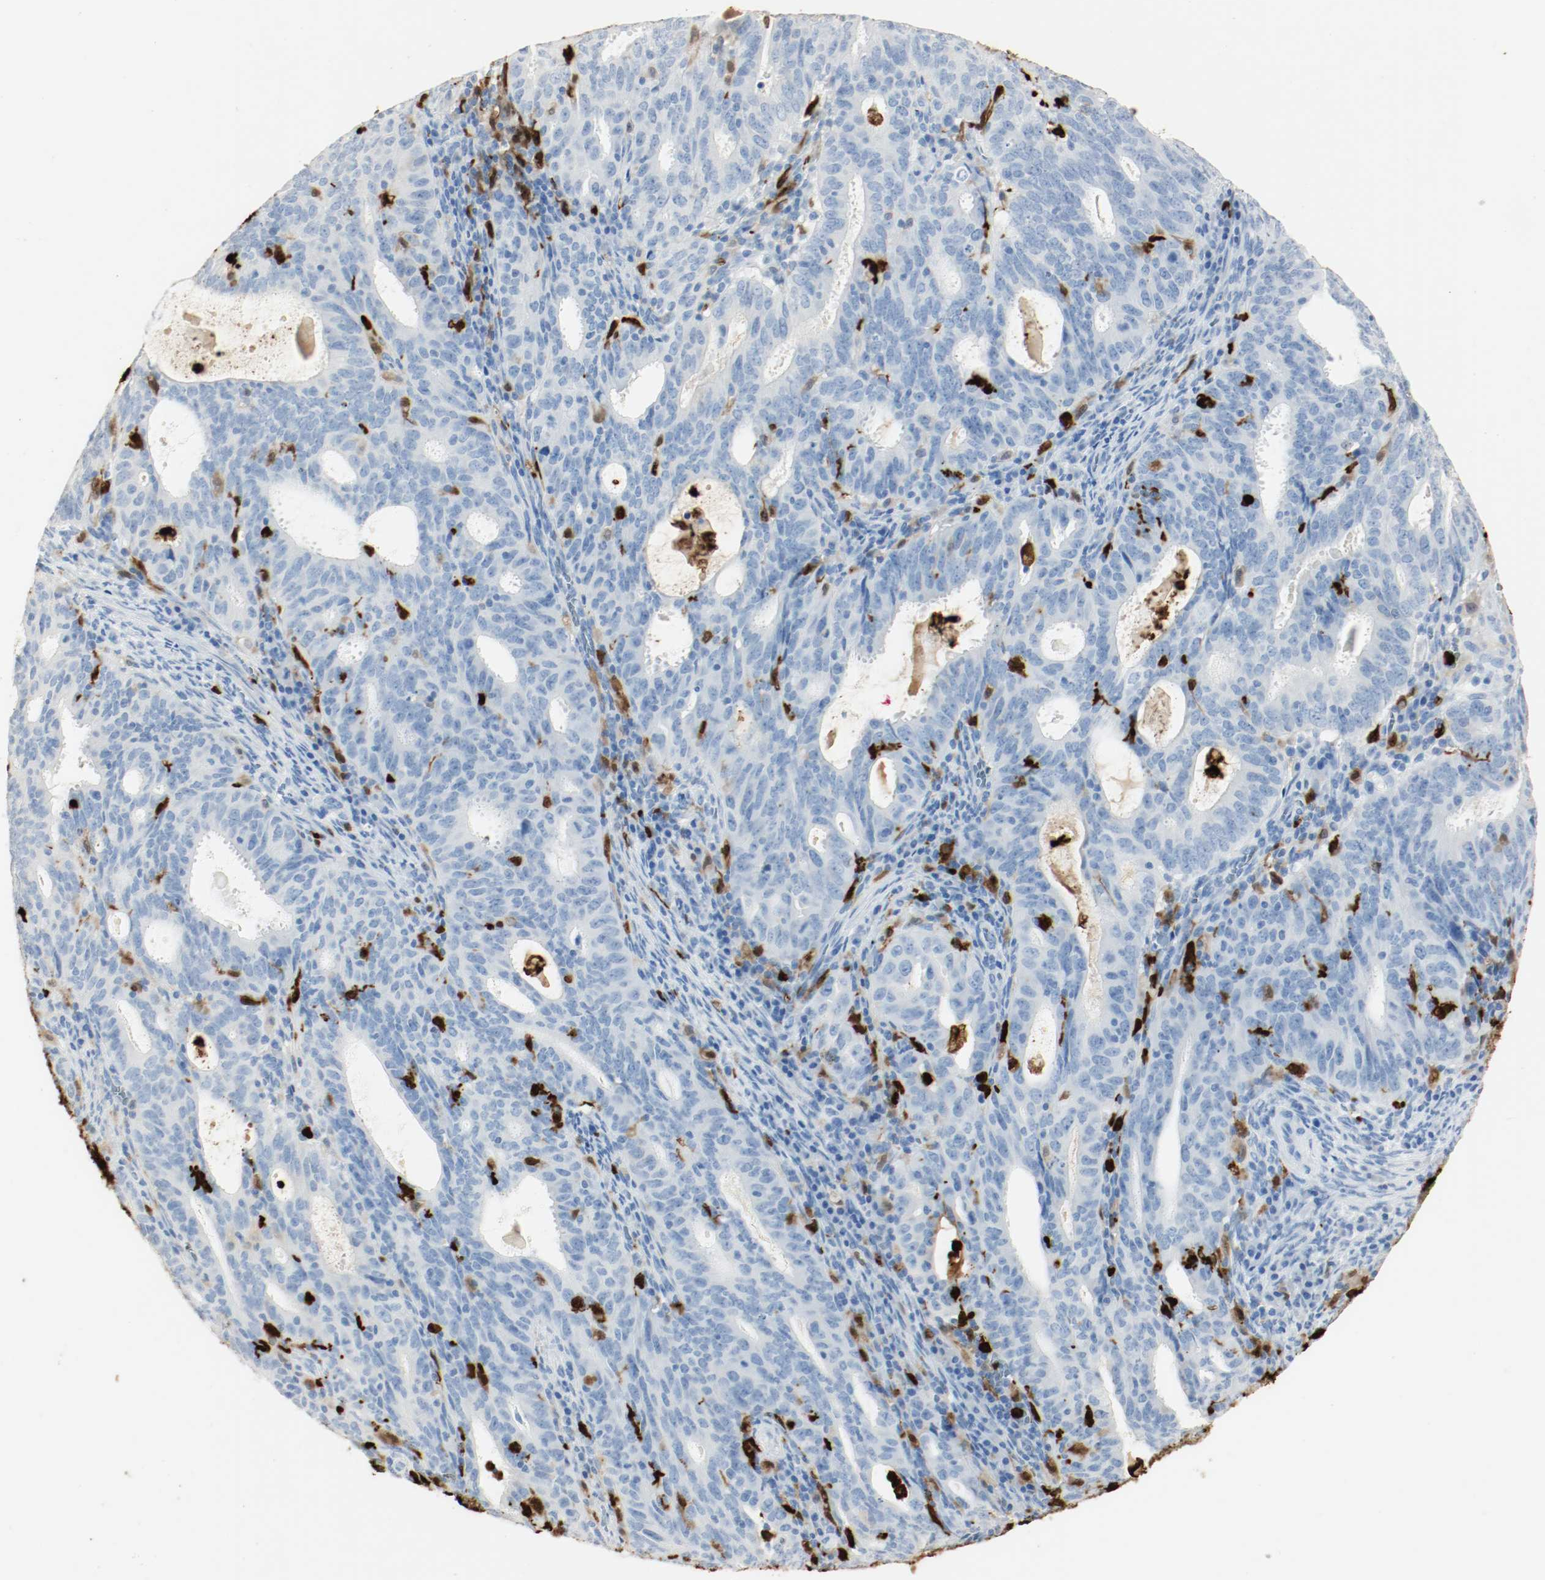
{"staining": {"intensity": "negative", "quantity": "none", "location": "none"}, "tissue": "cervical cancer", "cell_type": "Tumor cells", "image_type": "cancer", "snomed": [{"axis": "morphology", "description": "Adenocarcinoma, NOS"}, {"axis": "topography", "description": "Cervix"}], "caption": "Immunohistochemistry (IHC) of cervical cancer exhibits no expression in tumor cells. Brightfield microscopy of immunohistochemistry (IHC) stained with DAB (3,3'-diaminobenzidine) (brown) and hematoxylin (blue), captured at high magnification.", "gene": "S100A9", "patient": {"sex": "female", "age": 44}}